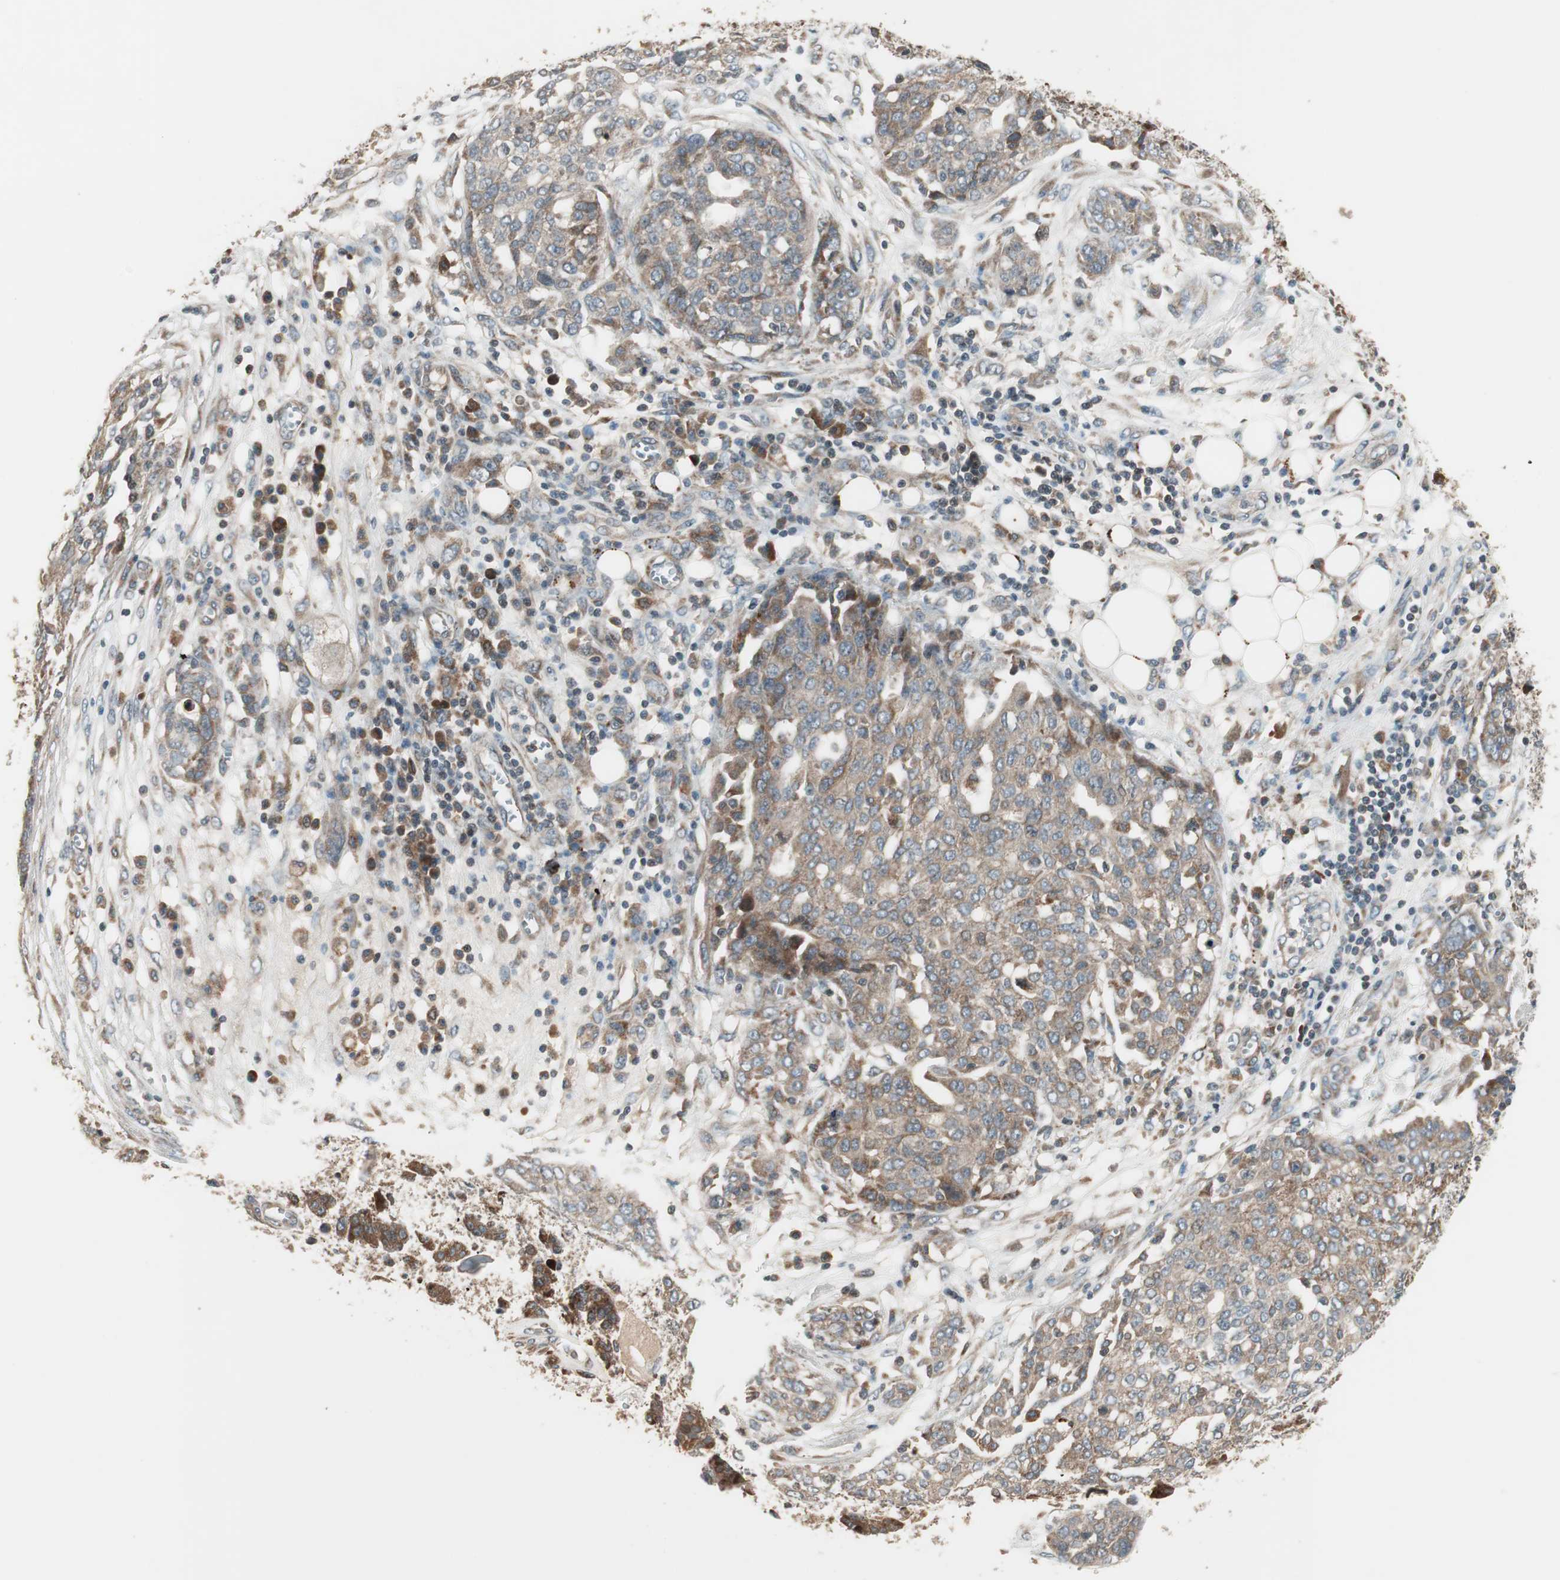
{"staining": {"intensity": "weak", "quantity": ">75%", "location": "cytoplasmic/membranous"}, "tissue": "ovarian cancer", "cell_type": "Tumor cells", "image_type": "cancer", "snomed": [{"axis": "morphology", "description": "Cystadenocarcinoma, serous, NOS"}, {"axis": "topography", "description": "Soft tissue"}, {"axis": "topography", "description": "Ovary"}], "caption": "Serous cystadenocarcinoma (ovarian) stained with a protein marker displays weak staining in tumor cells.", "gene": "SFRP1", "patient": {"sex": "female", "age": 57}}